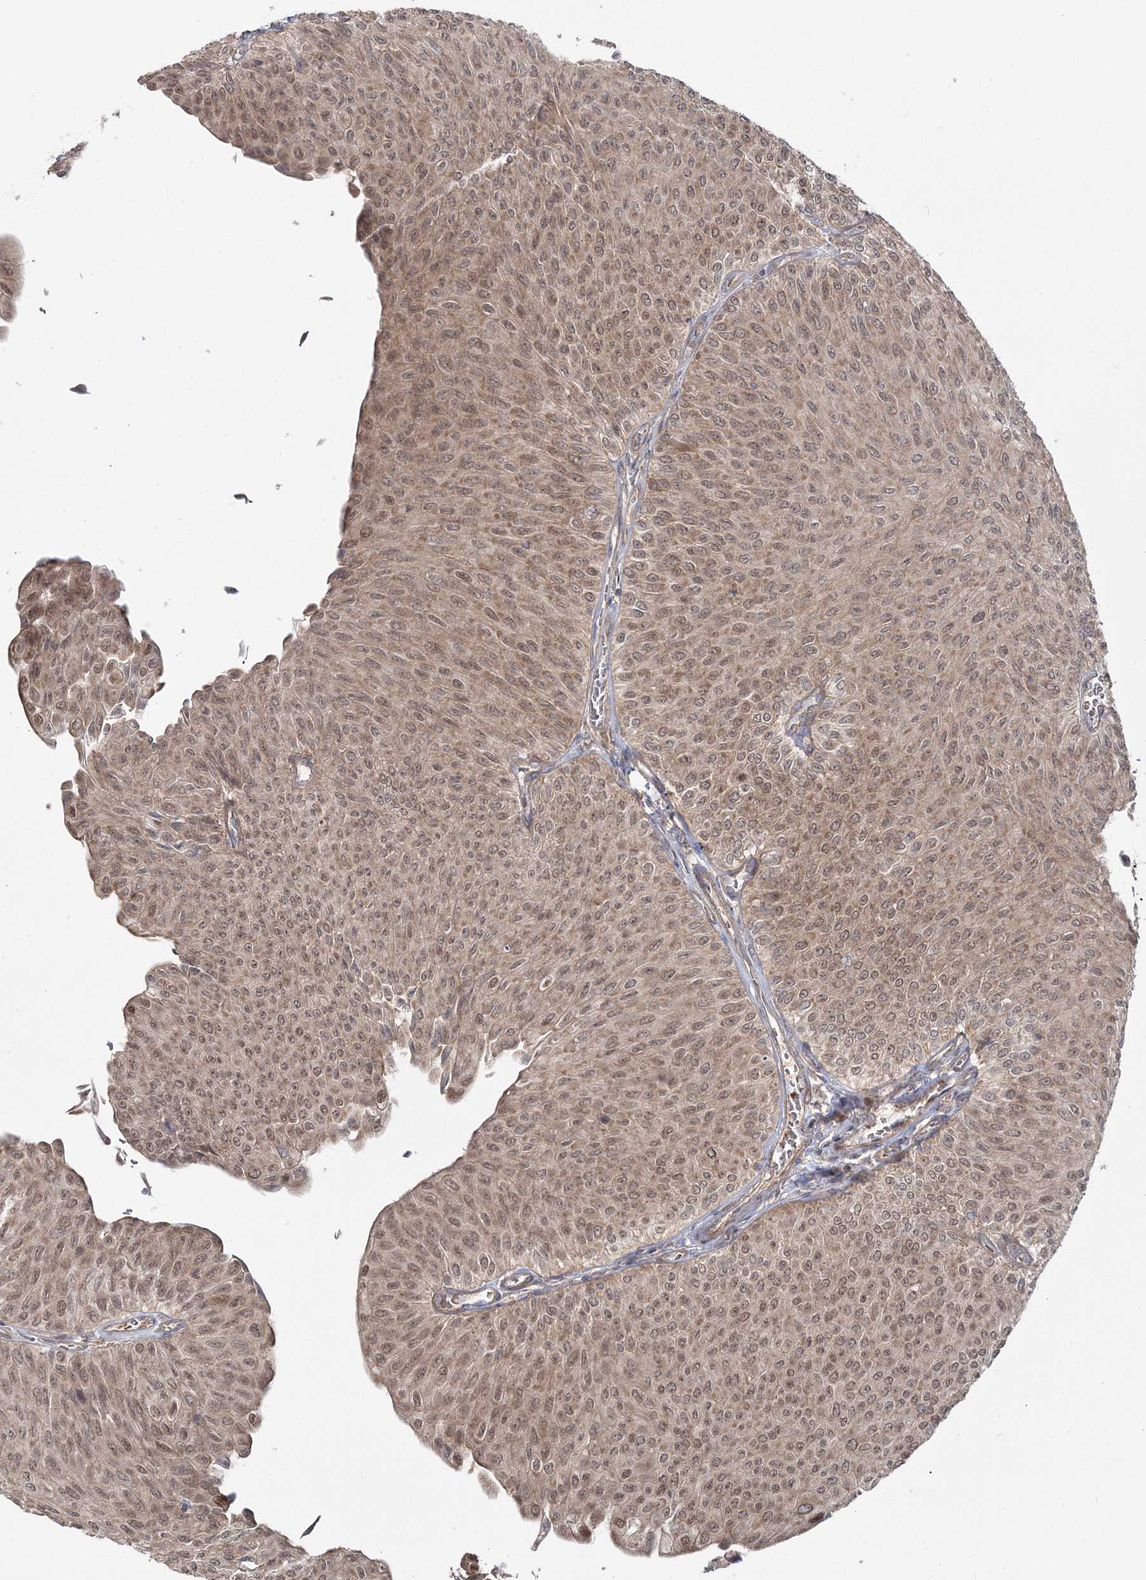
{"staining": {"intensity": "moderate", "quantity": ">75%", "location": "cytoplasmic/membranous,nuclear"}, "tissue": "urothelial cancer", "cell_type": "Tumor cells", "image_type": "cancer", "snomed": [{"axis": "morphology", "description": "Urothelial carcinoma, Low grade"}, {"axis": "topography", "description": "Urinary bladder"}], "caption": "Urothelial carcinoma (low-grade) was stained to show a protein in brown. There is medium levels of moderate cytoplasmic/membranous and nuclear staining in about >75% of tumor cells. Using DAB (brown) and hematoxylin (blue) stains, captured at high magnification using brightfield microscopy.", "gene": "MOCS2", "patient": {"sex": "male", "age": 78}}